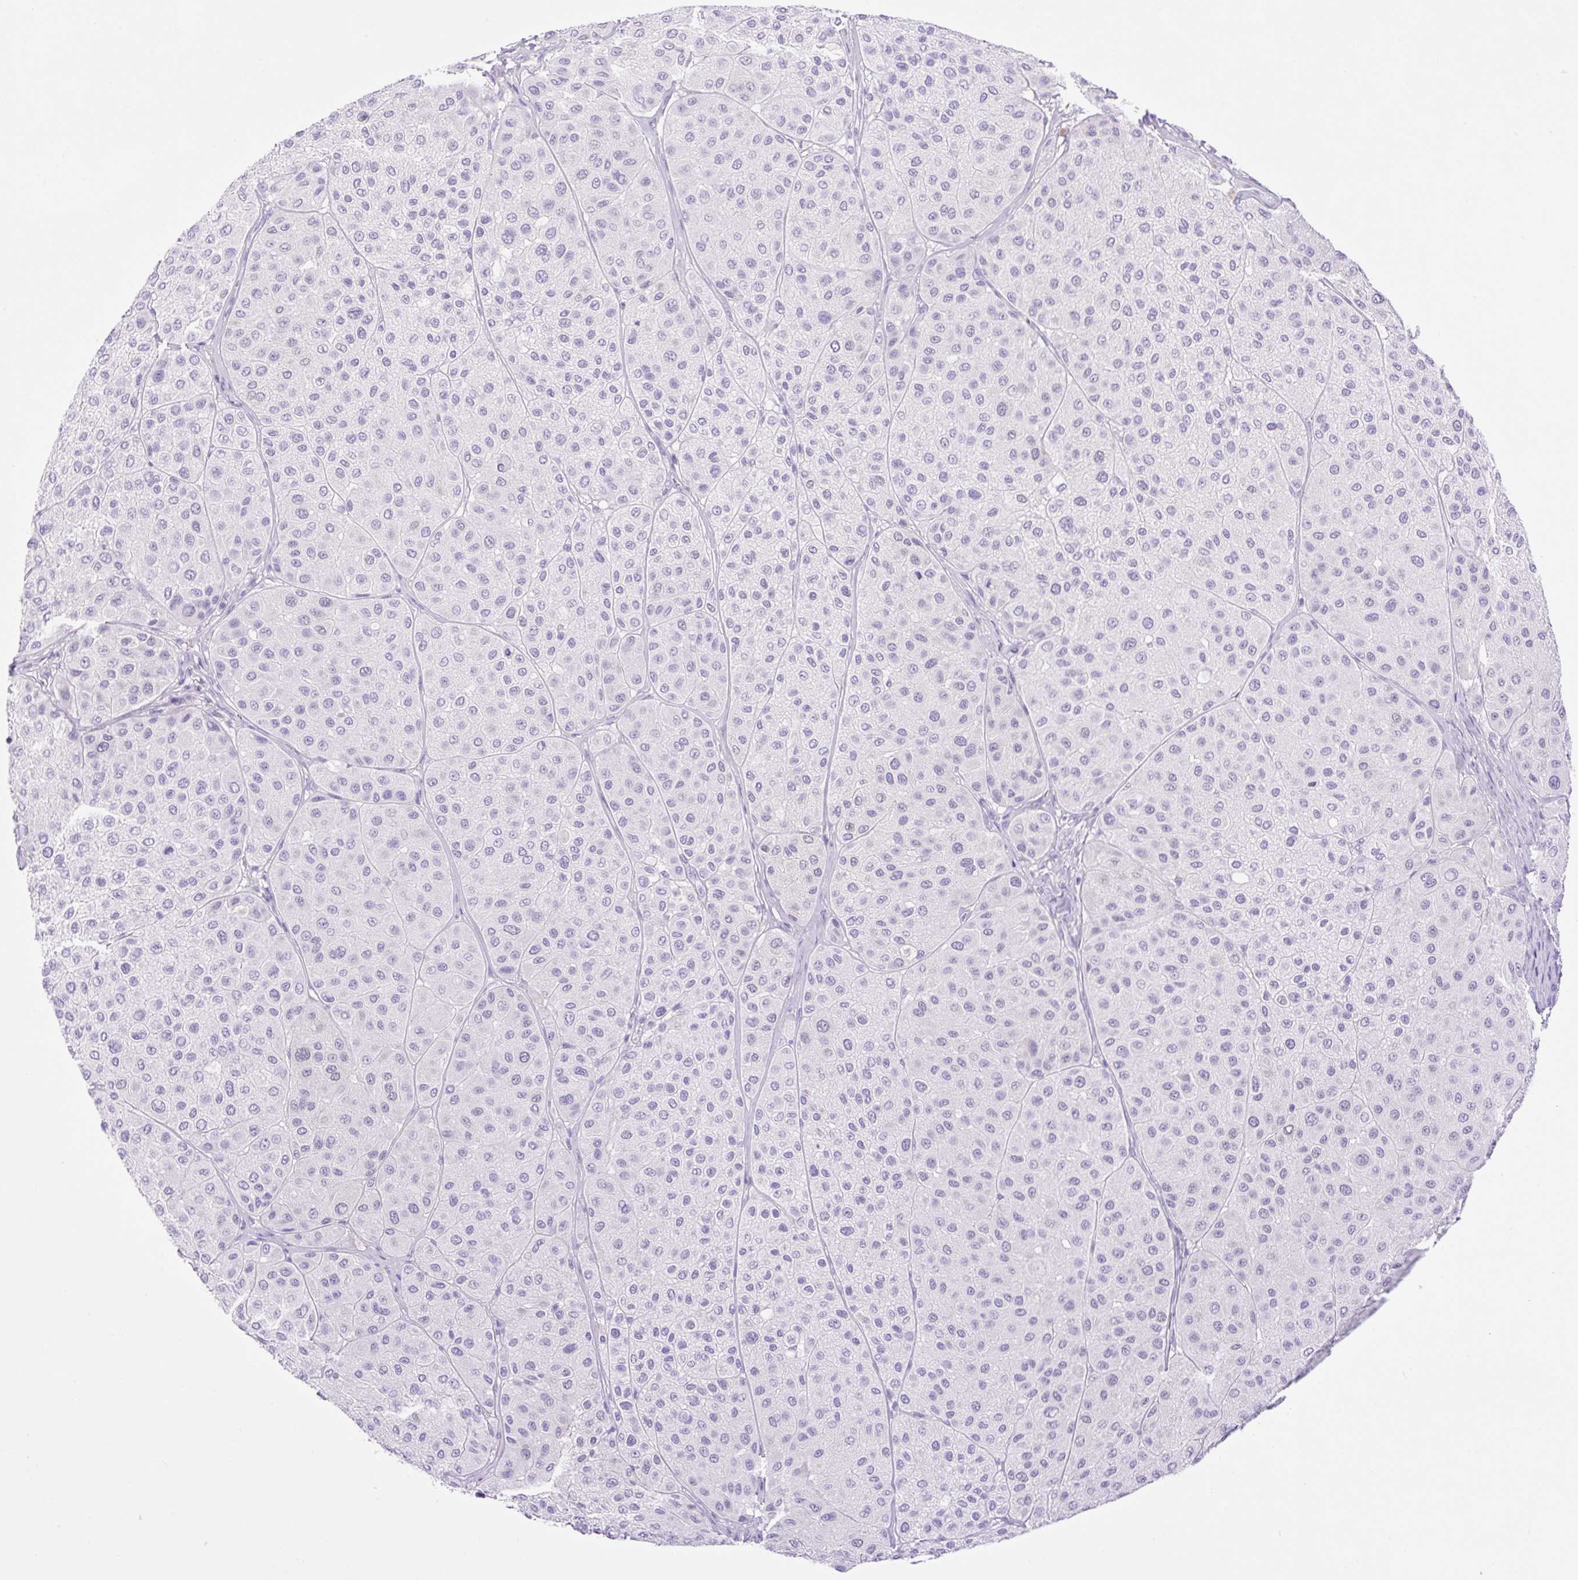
{"staining": {"intensity": "negative", "quantity": "none", "location": "none"}, "tissue": "melanoma", "cell_type": "Tumor cells", "image_type": "cancer", "snomed": [{"axis": "morphology", "description": "Malignant melanoma, Metastatic site"}, {"axis": "topography", "description": "Smooth muscle"}], "caption": "Tumor cells show no significant staining in malignant melanoma (metastatic site).", "gene": "SLC25A40", "patient": {"sex": "male", "age": 41}}